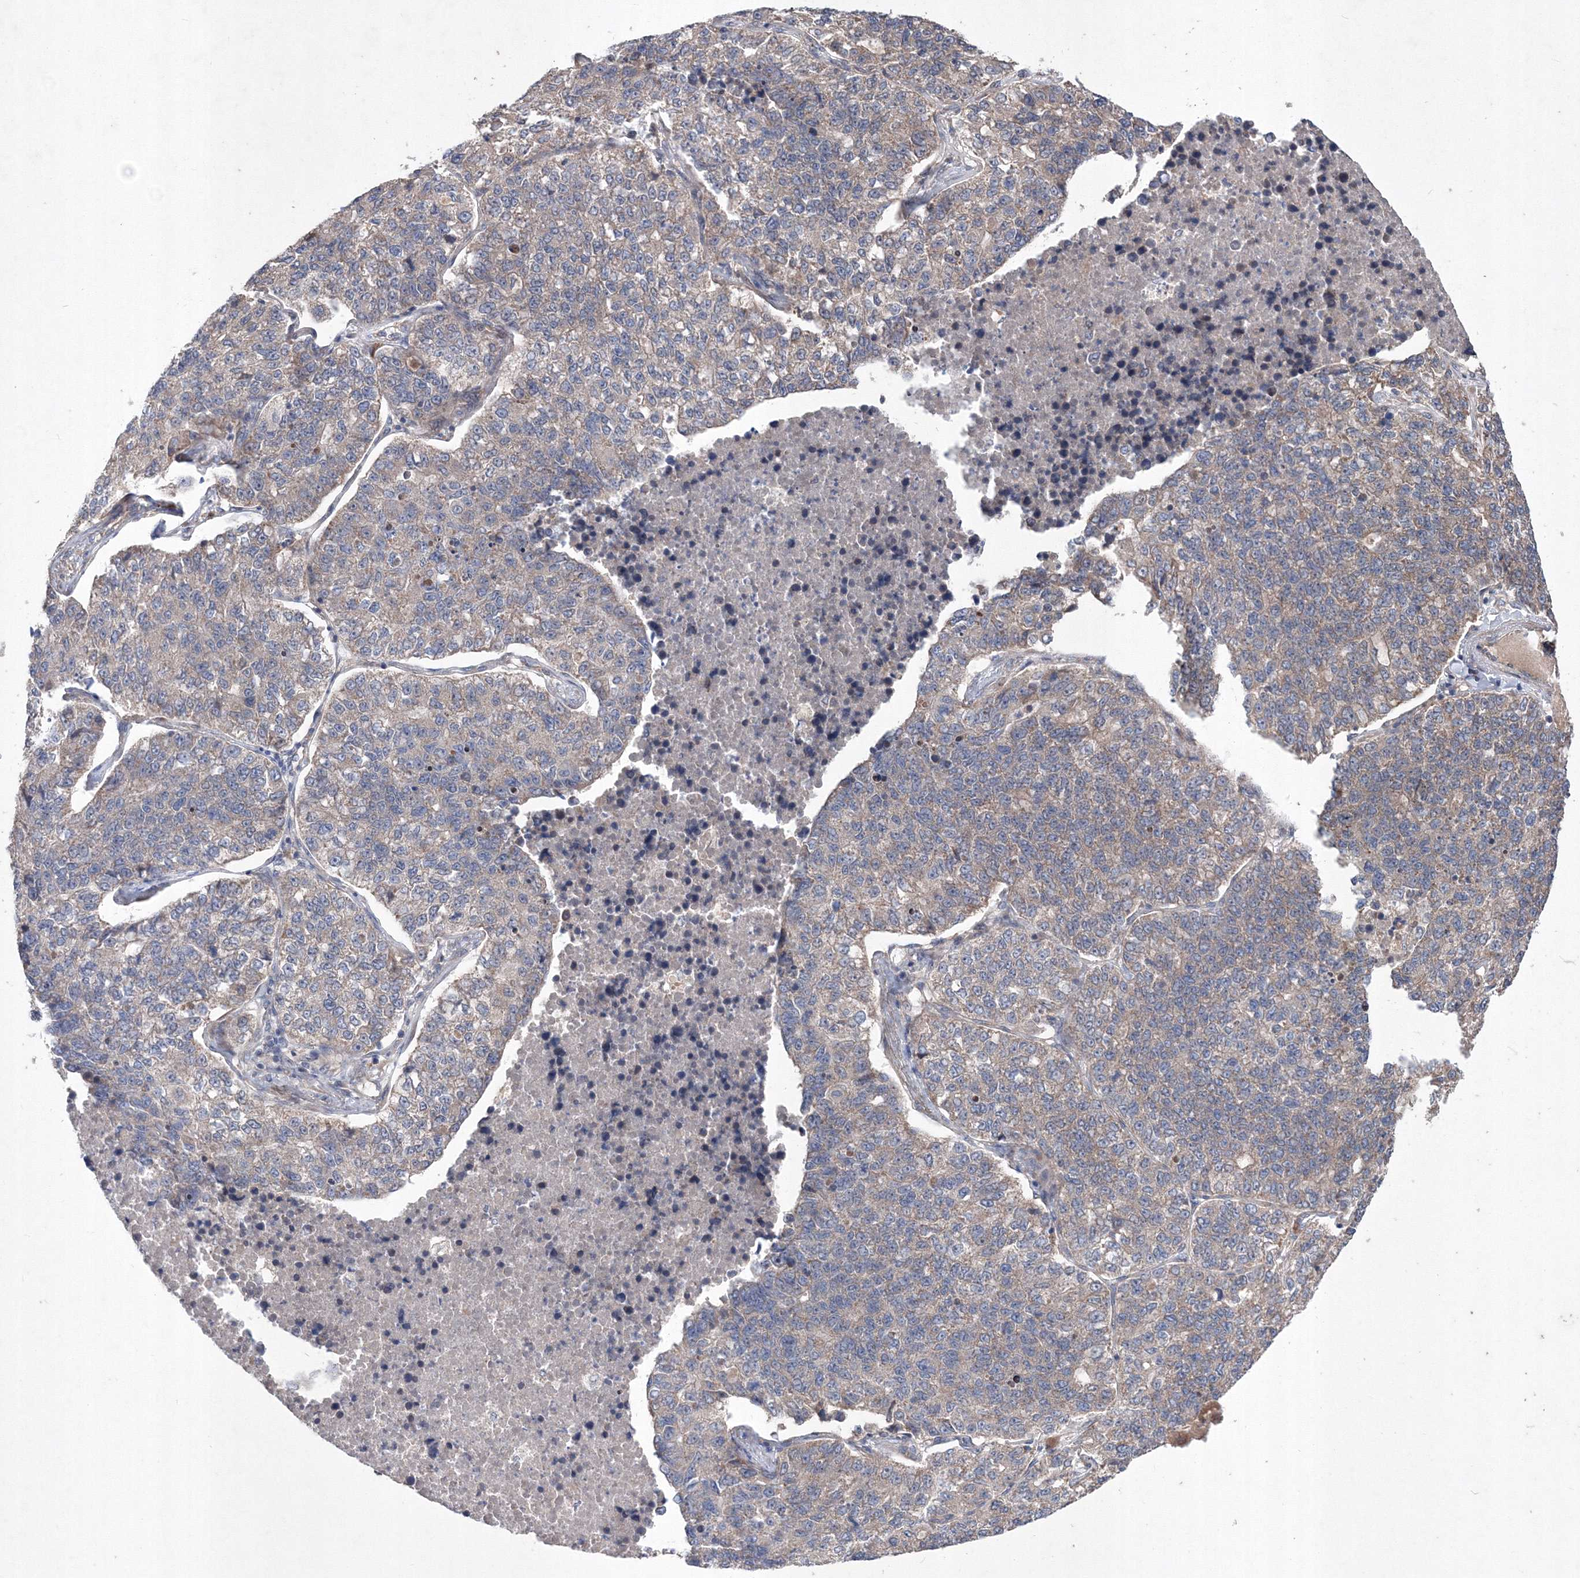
{"staining": {"intensity": "weak", "quantity": "25%-75%", "location": "cytoplasmic/membranous"}, "tissue": "lung cancer", "cell_type": "Tumor cells", "image_type": "cancer", "snomed": [{"axis": "morphology", "description": "Adenocarcinoma, NOS"}, {"axis": "topography", "description": "Lung"}], "caption": "IHC histopathology image of neoplastic tissue: lung cancer stained using immunohistochemistry (IHC) demonstrates low levels of weak protein expression localized specifically in the cytoplasmic/membranous of tumor cells, appearing as a cytoplasmic/membranous brown color.", "gene": "MTRF1L", "patient": {"sex": "male", "age": 49}}